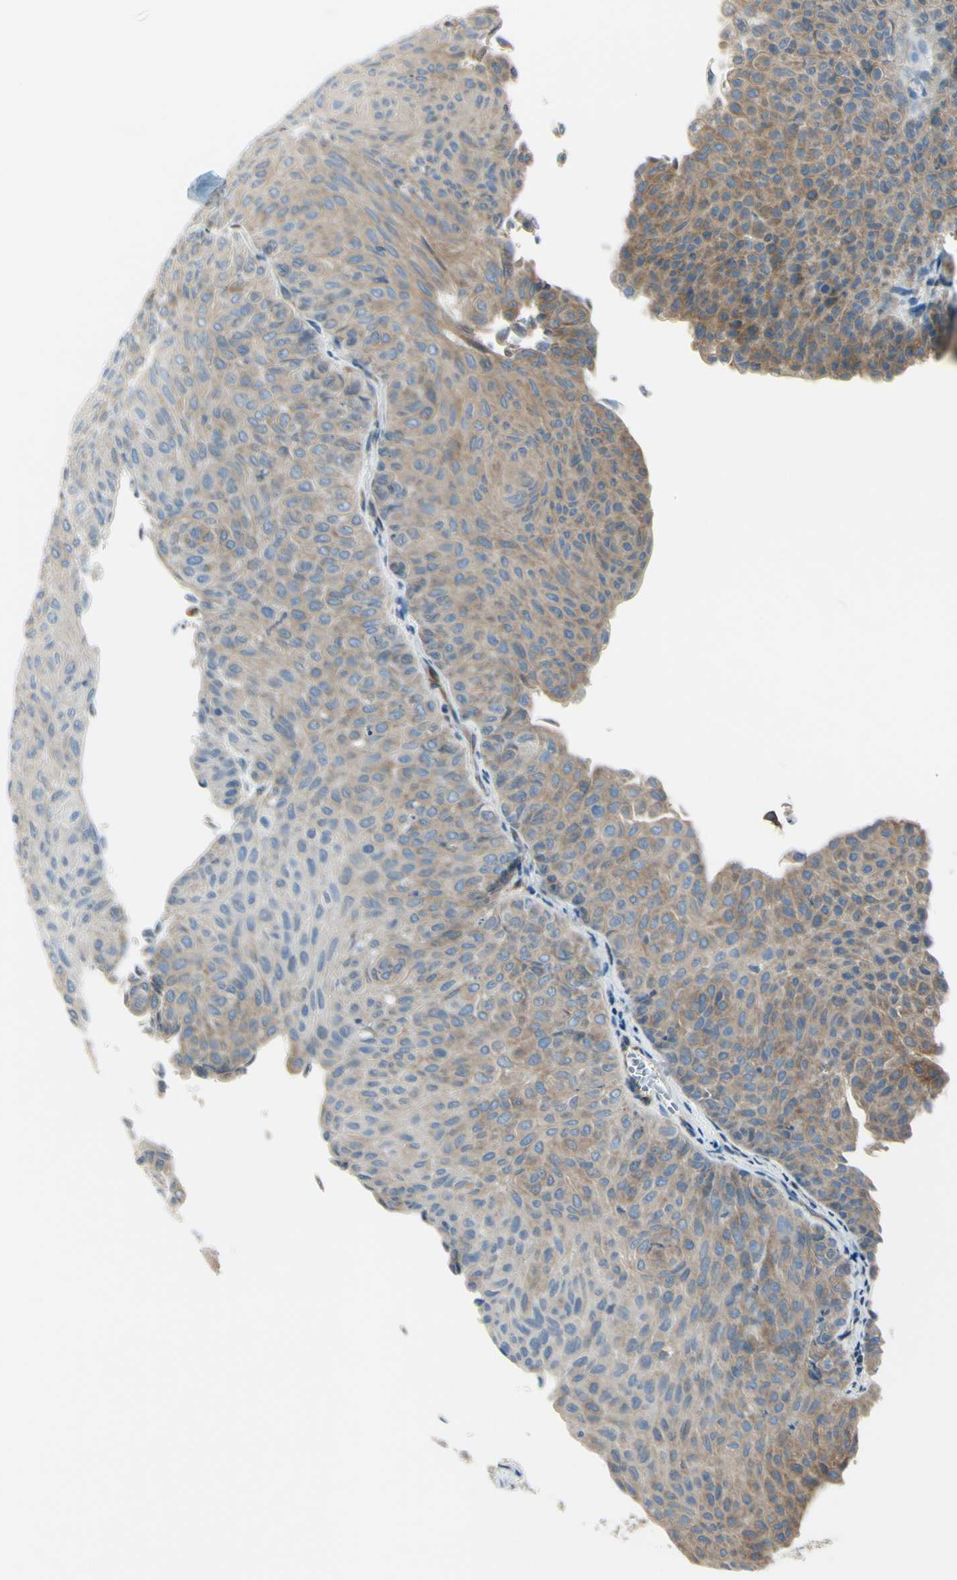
{"staining": {"intensity": "weak", "quantity": ">75%", "location": "cytoplasmic/membranous"}, "tissue": "urothelial cancer", "cell_type": "Tumor cells", "image_type": "cancer", "snomed": [{"axis": "morphology", "description": "Urothelial carcinoma, Low grade"}, {"axis": "topography", "description": "Urinary bladder"}], "caption": "The histopathology image displays immunohistochemical staining of urothelial cancer. There is weak cytoplasmic/membranous expression is seen in approximately >75% of tumor cells. (DAB IHC with brightfield microscopy, high magnification).", "gene": "SELENOS", "patient": {"sex": "male", "age": 78}}